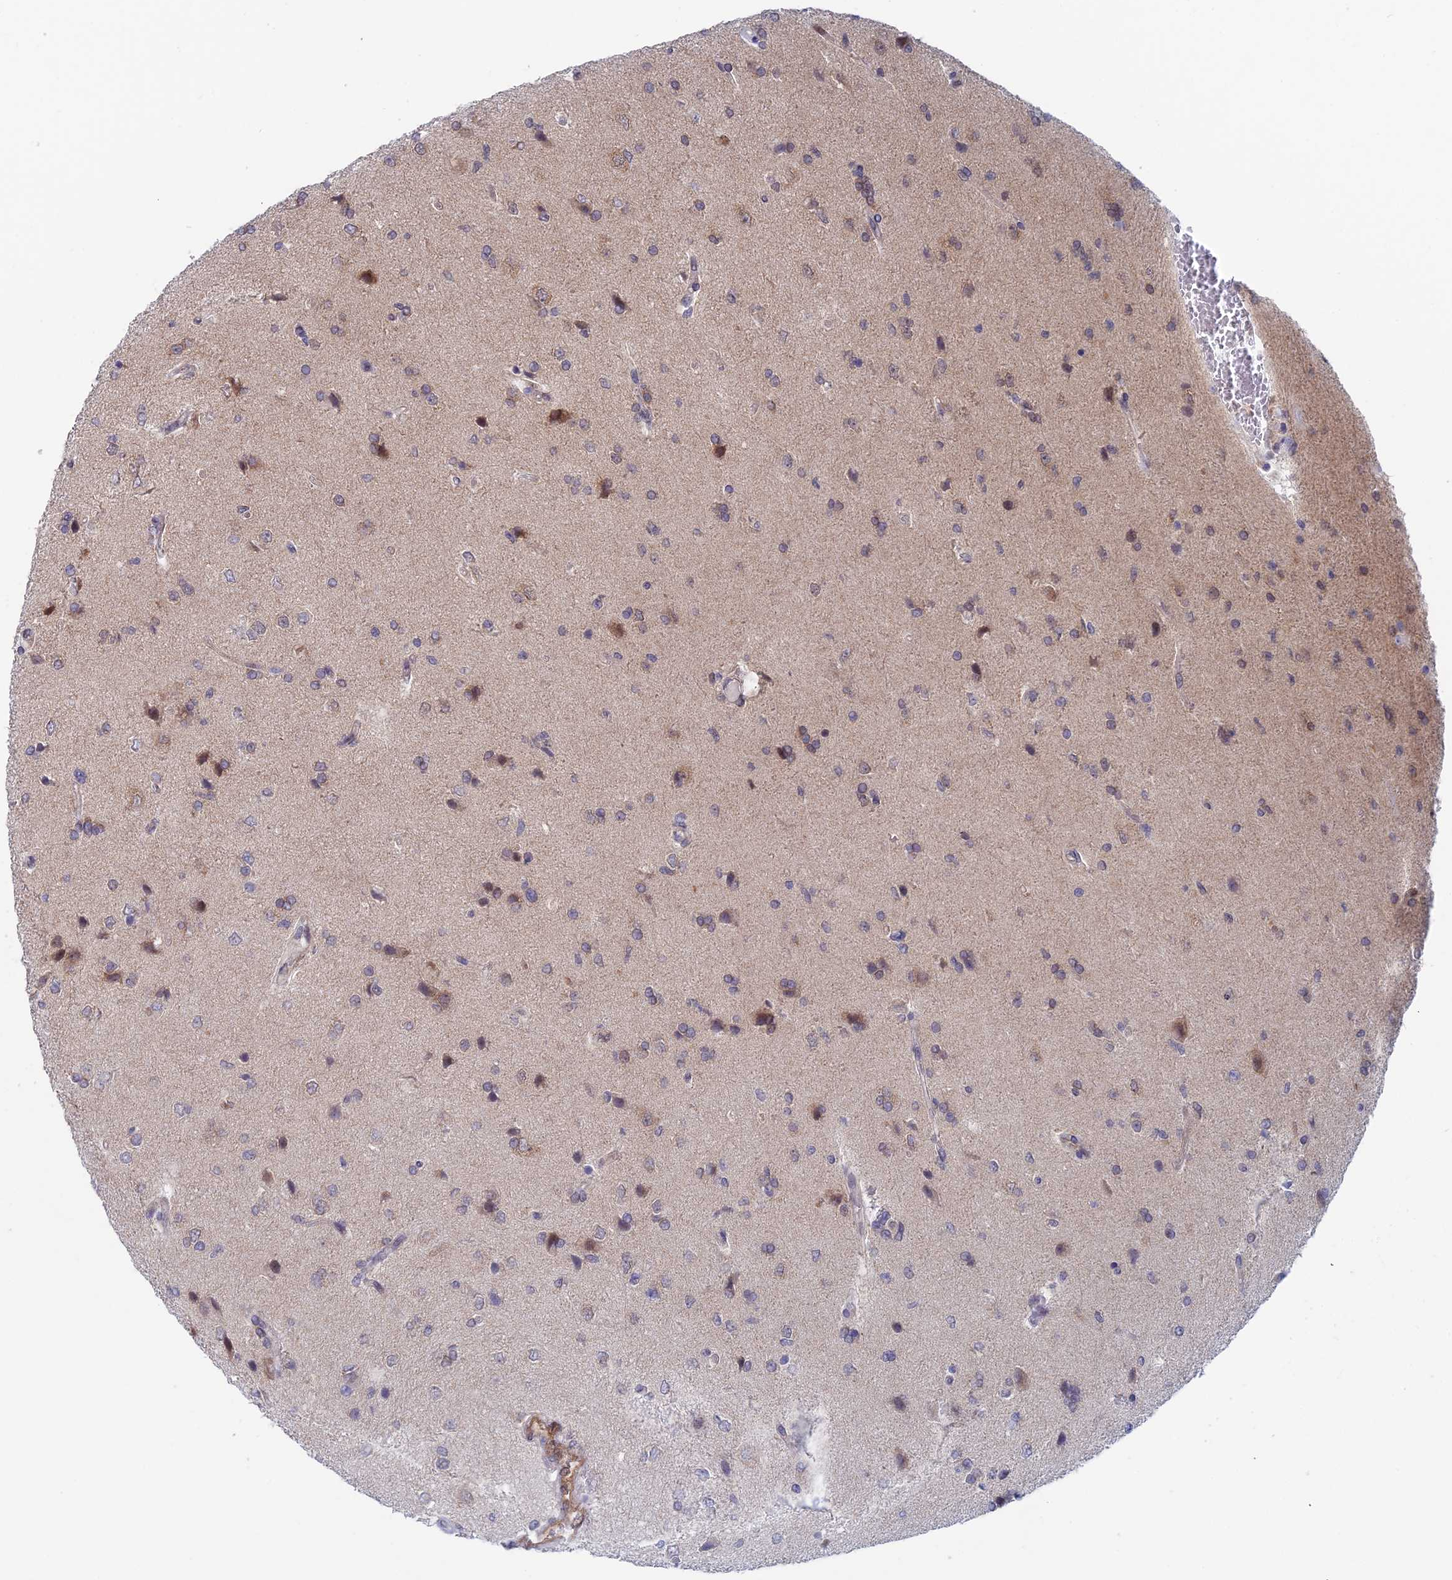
{"staining": {"intensity": "negative", "quantity": "none", "location": "none"}, "tissue": "glioma", "cell_type": "Tumor cells", "image_type": "cancer", "snomed": [{"axis": "morphology", "description": "Glioma, malignant, High grade"}, {"axis": "topography", "description": "Brain"}], "caption": "Immunohistochemistry (IHC) photomicrograph of high-grade glioma (malignant) stained for a protein (brown), which demonstrates no staining in tumor cells. (Brightfield microscopy of DAB (3,3'-diaminobenzidine) immunohistochemistry (IHC) at high magnification).", "gene": "IGBP1", "patient": {"sex": "male", "age": 56}}